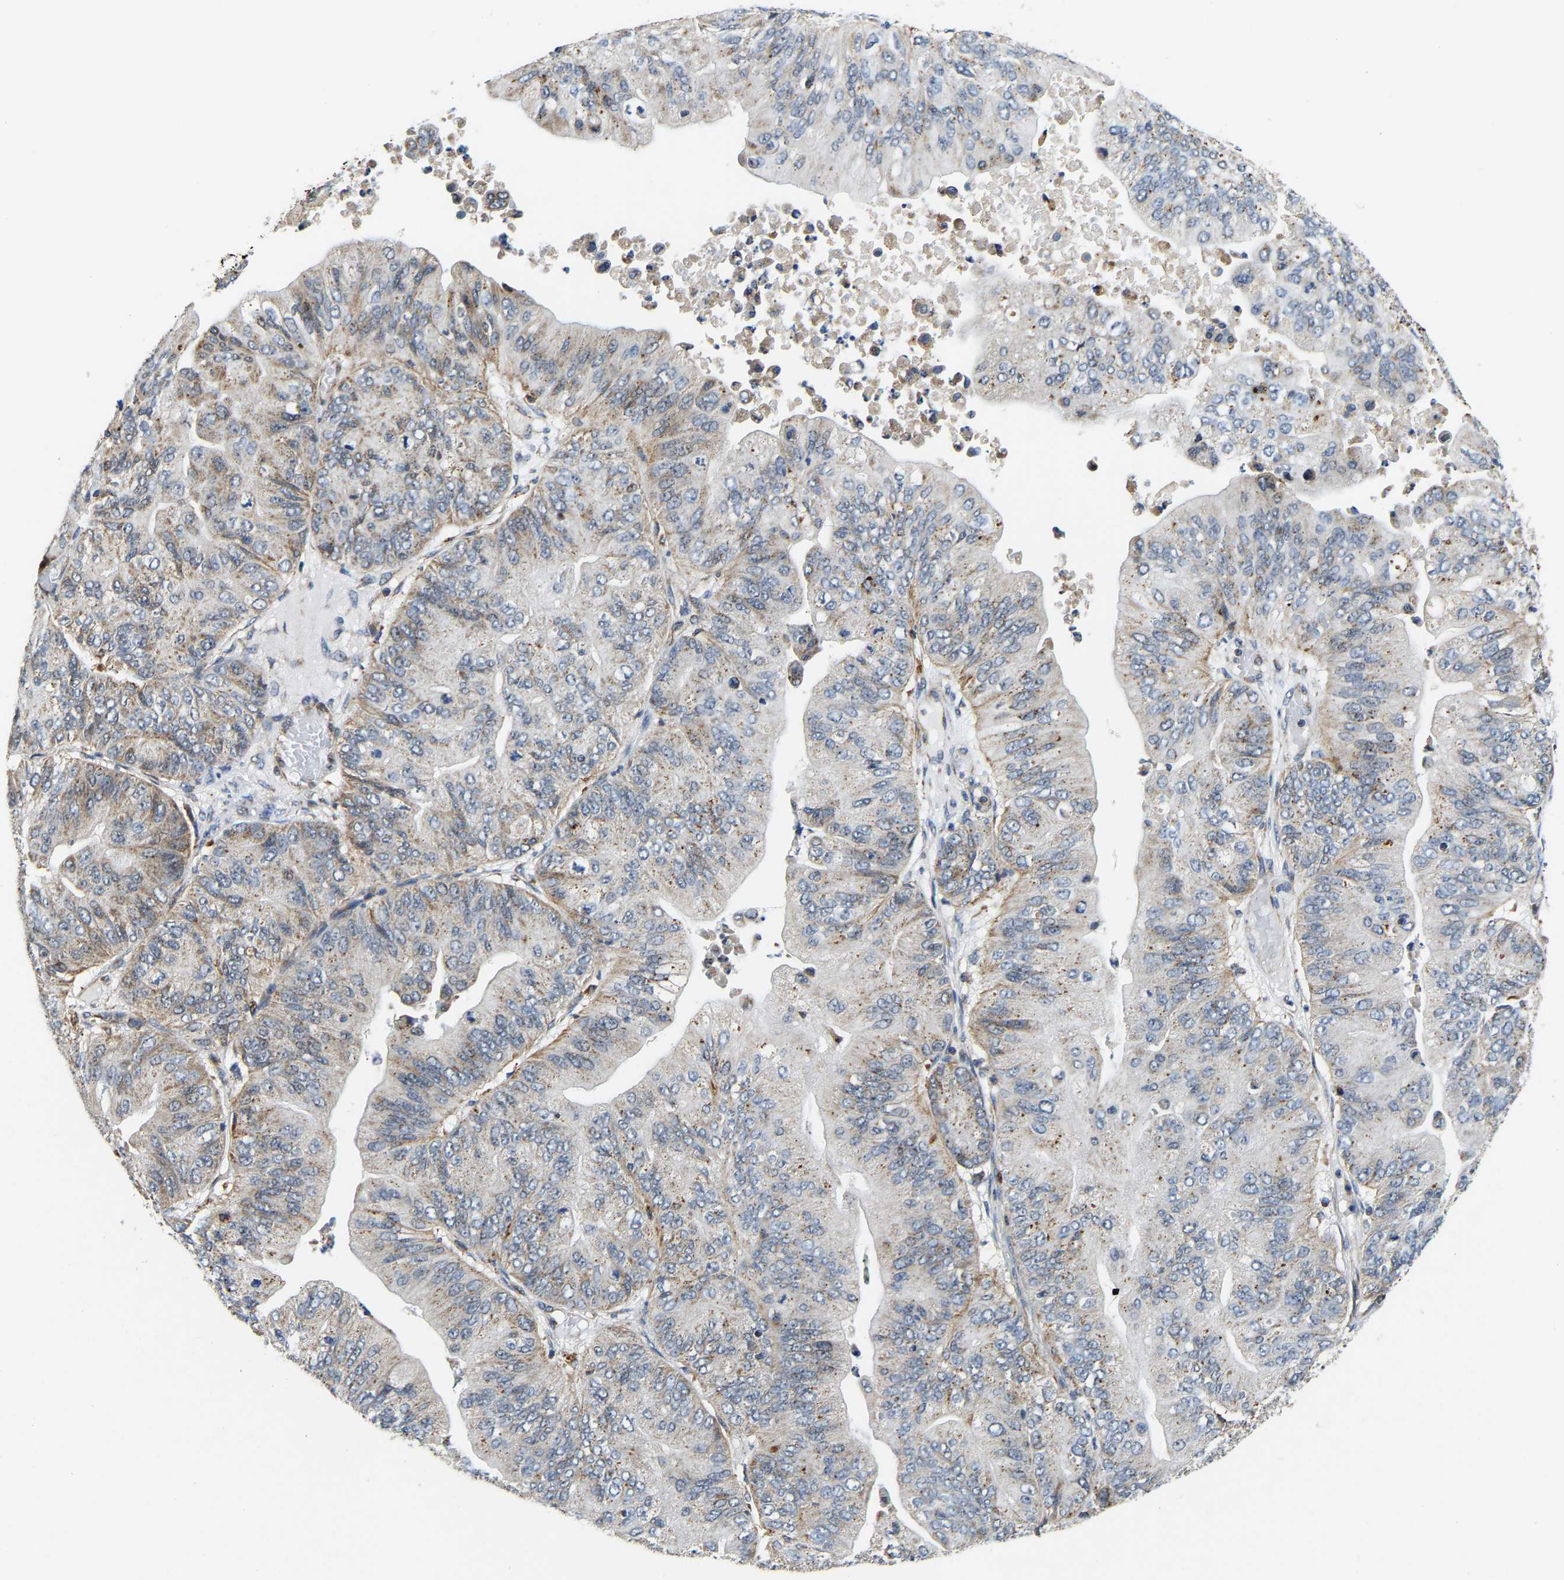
{"staining": {"intensity": "moderate", "quantity": "<25%", "location": "cytoplasmic/membranous"}, "tissue": "ovarian cancer", "cell_type": "Tumor cells", "image_type": "cancer", "snomed": [{"axis": "morphology", "description": "Cystadenocarcinoma, mucinous, NOS"}, {"axis": "topography", "description": "Ovary"}], "caption": "Ovarian cancer (mucinous cystadenocarcinoma) was stained to show a protein in brown. There is low levels of moderate cytoplasmic/membranous expression in about <25% of tumor cells.", "gene": "GIMAP7", "patient": {"sex": "female", "age": 61}}